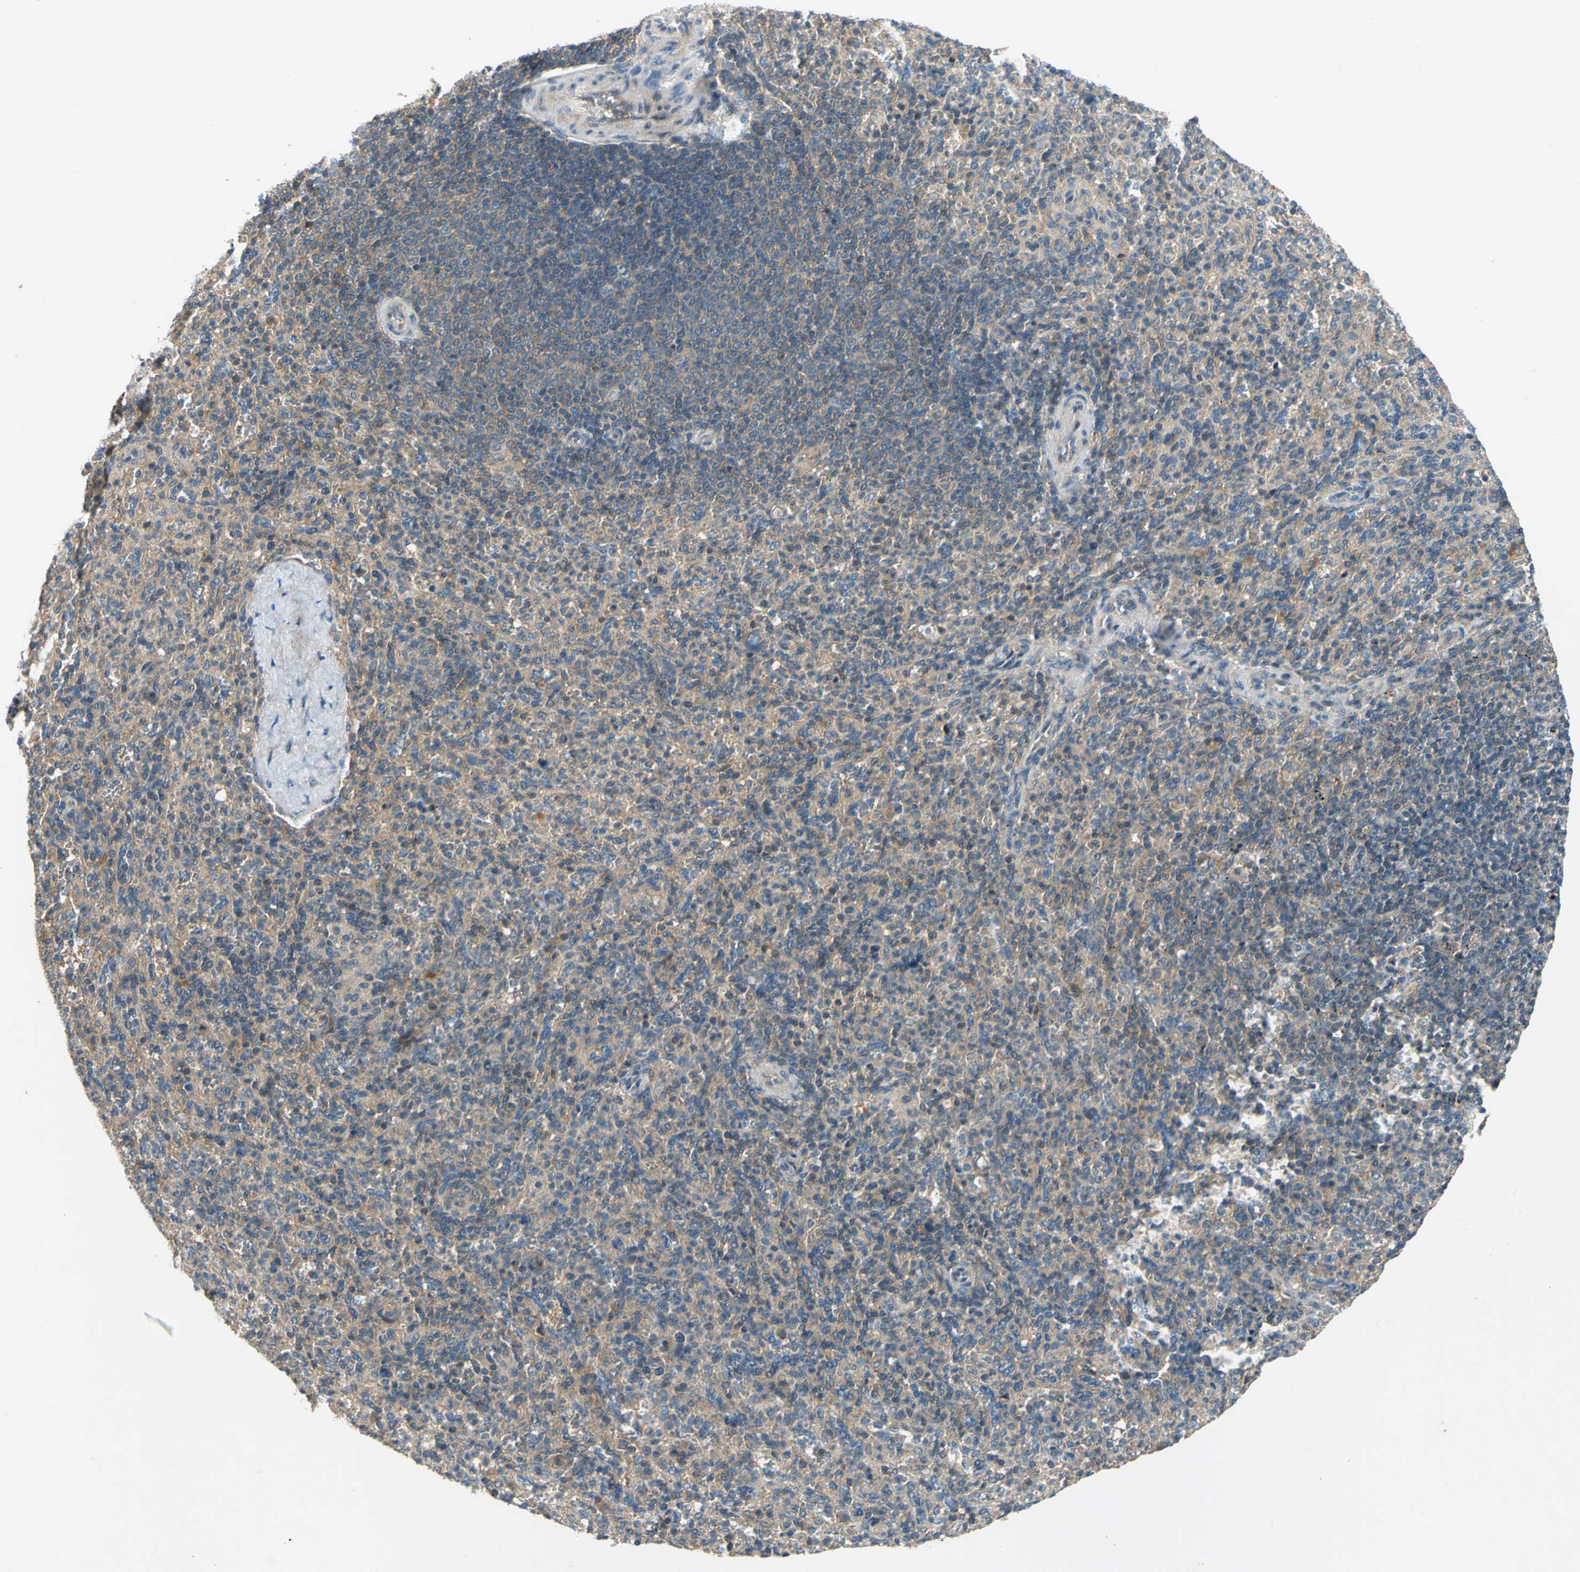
{"staining": {"intensity": "moderate", "quantity": "25%-75%", "location": "cytoplasmic/membranous"}, "tissue": "spleen", "cell_type": "Cells in red pulp", "image_type": "normal", "snomed": [{"axis": "morphology", "description": "Normal tissue, NOS"}, {"axis": "topography", "description": "Spleen"}], "caption": "Immunohistochemistry (IHC) histopathology image of unremarkable human spleen stained for a protein (brown), which reveals medium levels of moderate cytoplasmic/membranous staining in about 25%-75% of cells in red pulp.", "gene": "EMCN", "patient": {"sex": "male", "age": 36}}